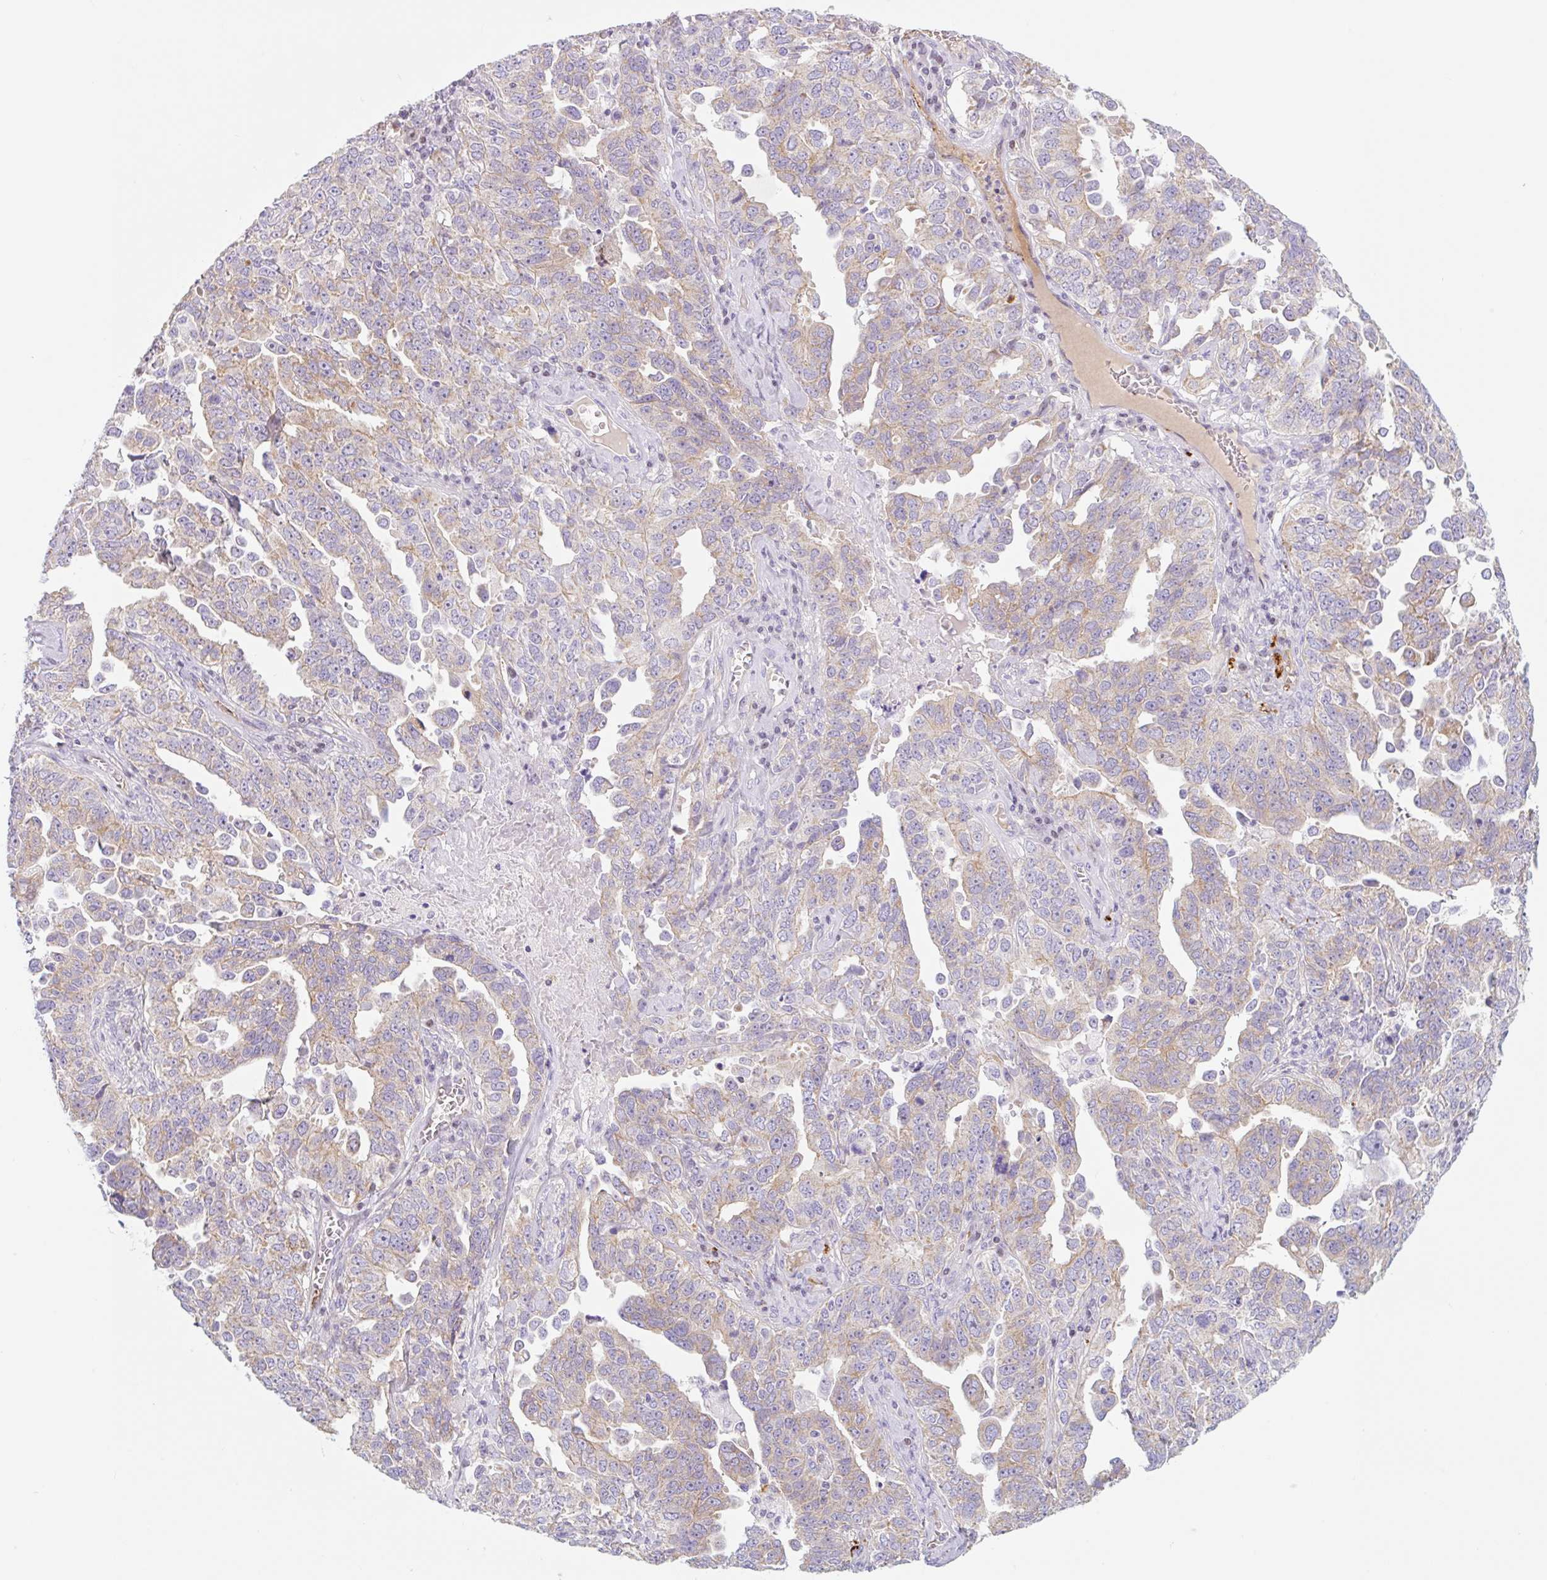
{"staining": {"intensity": "weak", "quantity": "25%-75%", "location": "cytoplasmic/membranous"}, "tissue": "ovarian cancer", "cell_type": "Tumor cells", "image_type": "cancer", "snomed": [{"axis": "morphology", "description": "Carcinoma, endometroid"}, {"axis": "topography", "description": "Ovary"}], "caption": "DAB (3,3'-diaminobenzidine) immunohistochemical staining of human ovarian cancer reveals weak cytoplasmic/membranous protein expression in about 25%-75% of tumor cells.", "gene": "LYVE1", "patient": {"sex": "female", "age": 62}}